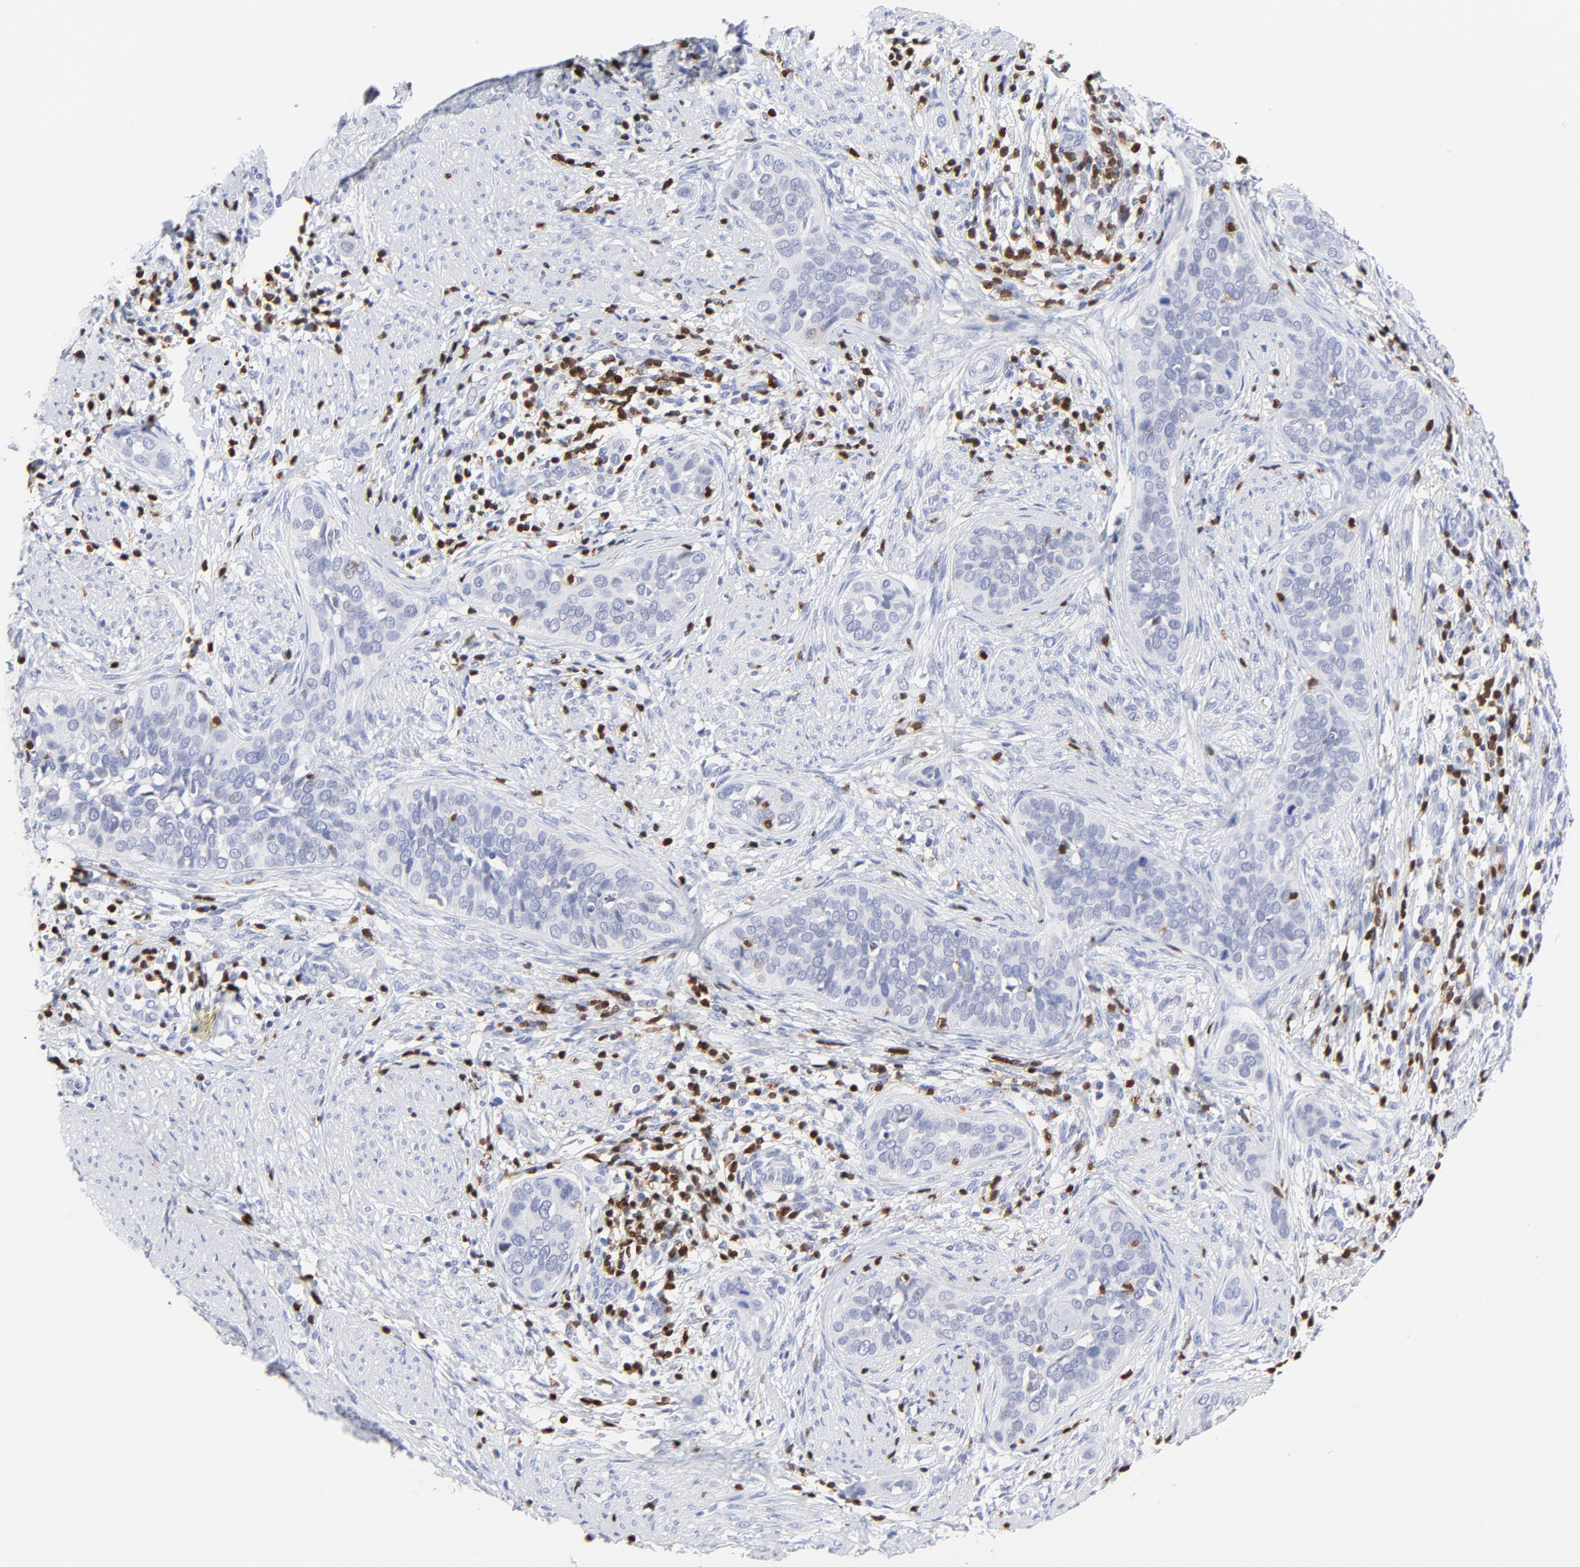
{"staining": {"intensity": "negative", "quantity": "none", "location": "none"}, "tissue": "cervical cancer", "cell_type": "Tumor cells", "image_type": "cancer", "snomed": [{"axis": "morphology", "description": "Squamous cell carcinoma, NOS"}, {"axis": "topography", "description": "Cervix"}], "caption": "Tumor cells are negative for protein expression in human cervical cancer (squamous cell carcinoma). (DAB immunohistochemistry with hematoxylin counter stain).", "gene": "ZAP70", "patient": {"sex": "female", "age": 31}}